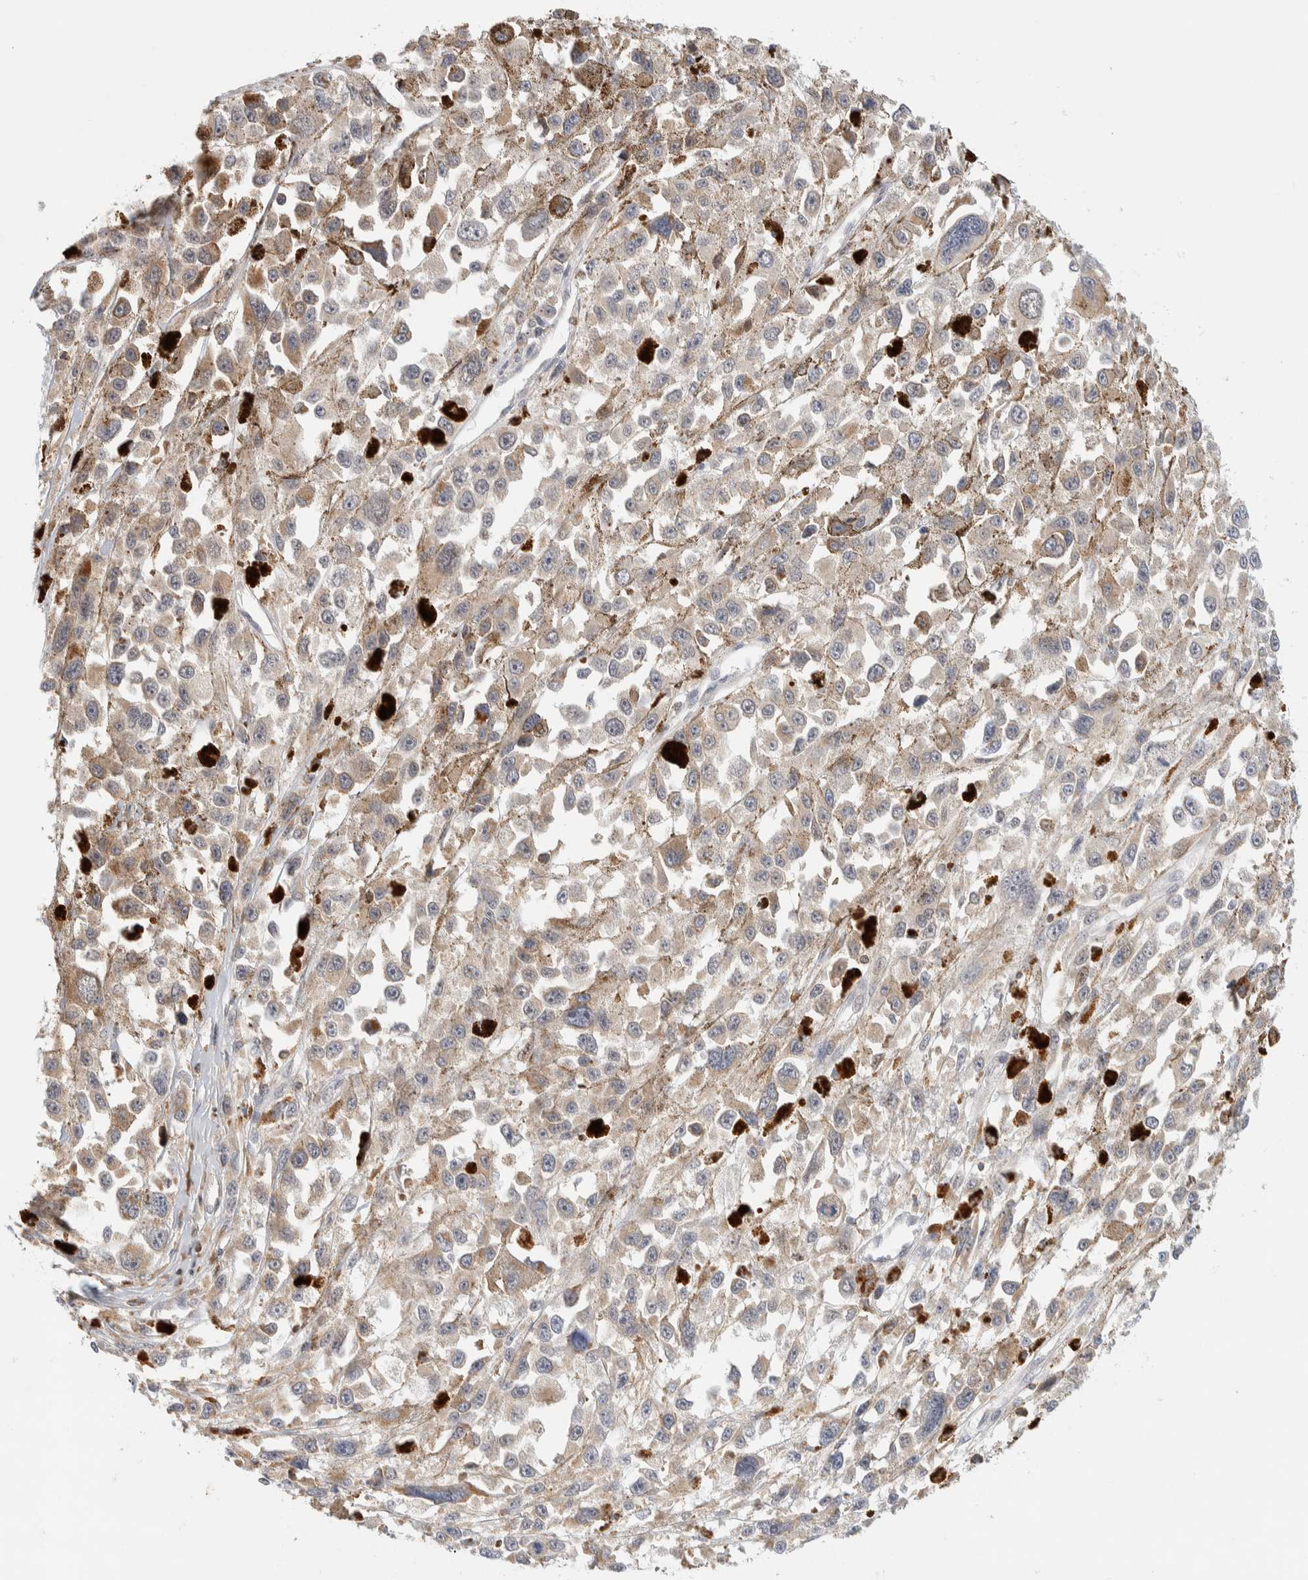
{"staining": {"intensity": "weak", "quantity": "25%-75%", "location": "cytoplasmic/membranous"}, "tissue": "melanoma", "cell_type": "Tumor cells", "image_type": "cancer", "snomed": [{"axis": "morphology", "description": "Malignant melanoma, Metastatic site"}, {"axis": "topography", "description": "Lymph node"}], "caption": "Human melanoma stained with a protein marker demonstrates weak staining in tumor cells.", "gene": "RUNDC1", "patient": {"sex": "male", "age": 59}}